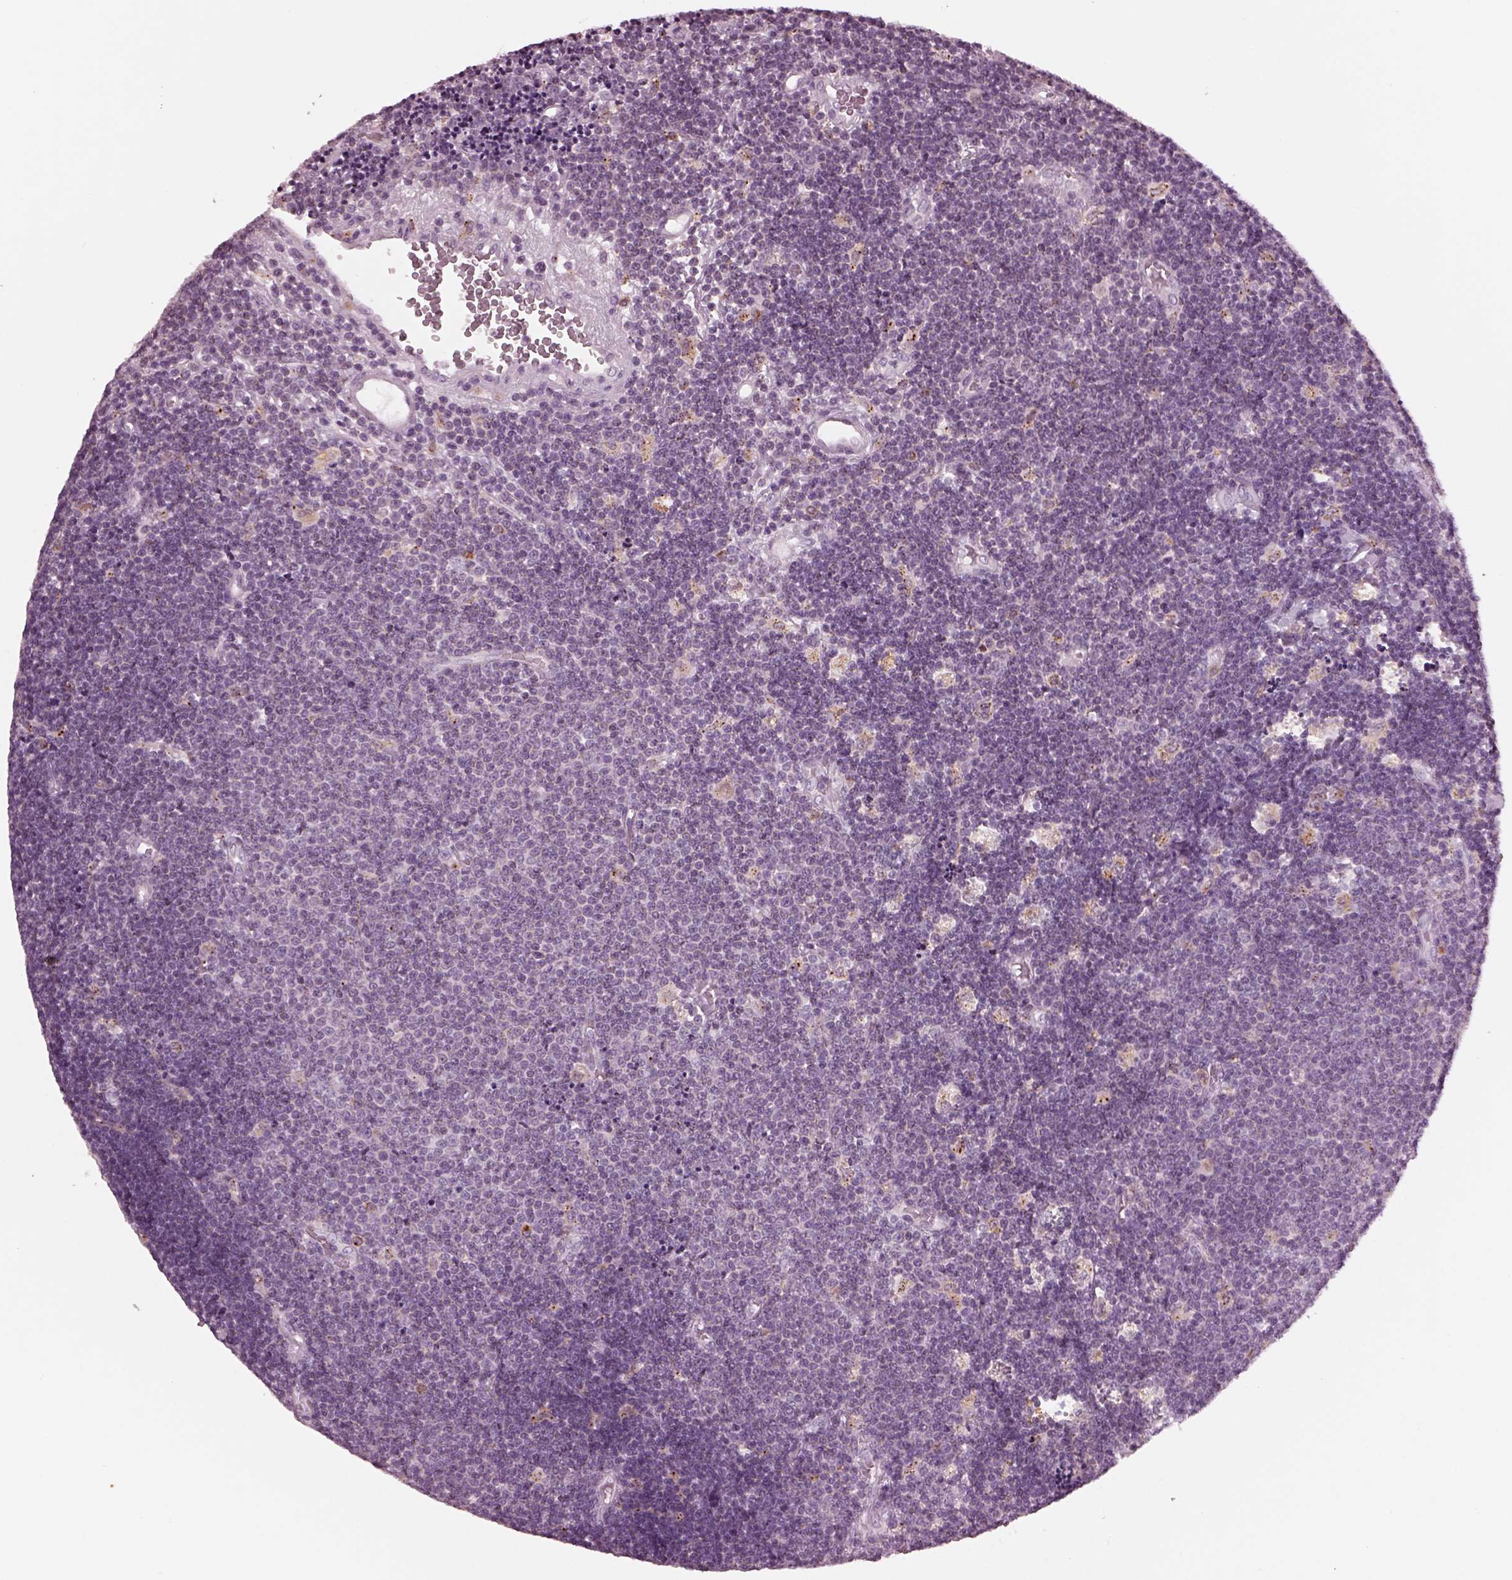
{"staining": {"intensity": "negative", "quantity": "none", "location": "none"}, "tissue": "lymphoma", "cell_type": "Tumor cells", "image_type": "cancer", "snomed": [{"axis": "morphology", "description": "Malignant lymphoma, non-Hodgkin's type, Low grade"}, {"axis": "topography", "description": "Brain"}], "caption": "This is an IHC histopathology image of malignant lymphoma, non-Hodgkin's type (low-grade). There is no expression in tumor cells.", "gene": "SLAMF8", "patient": {"sex": "female", "age": 66}}